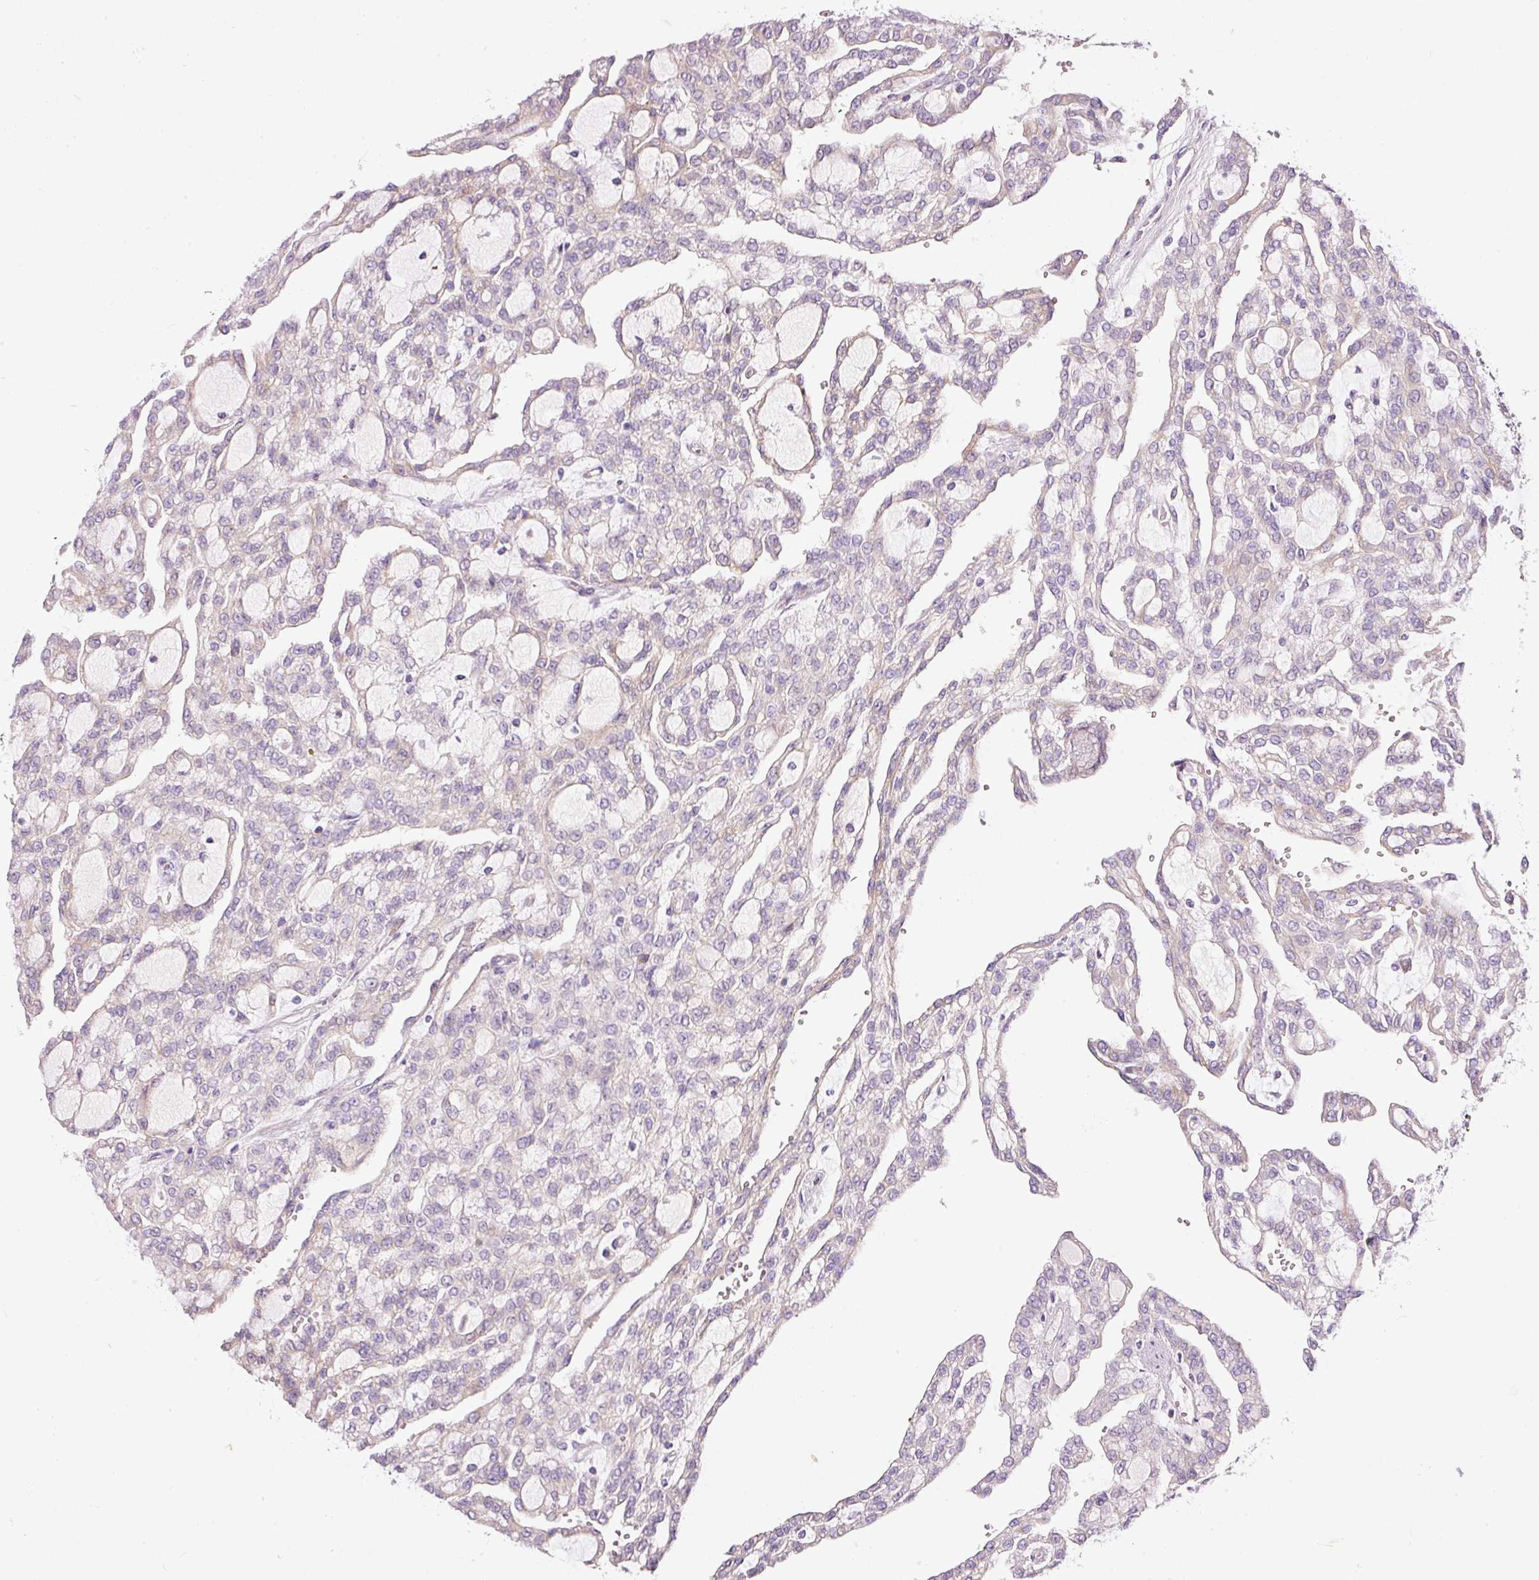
{"staining": {"intensity": "negative", "quantity": "none", "location": "none"}, "tissue": "renal cancer", "cell_type": "Tumor cells", "image_type": "cancer", "snomed": [{"axis": "morphology", "description": "Adenocarcinoma, NOS"}, {"axis": "topography", "description": "Kidney"}], "caption": "Immunohistochemistry (IHC) photomicrograph of neoplastic tissue: adenocarcinoma (renal) stained with DAB (3,3'-diaminobenzidine) demonstrates no significant protein expression in tumor cells.", "gene": "KPNA5", "patient": {"sex": "male", "age": 63}}